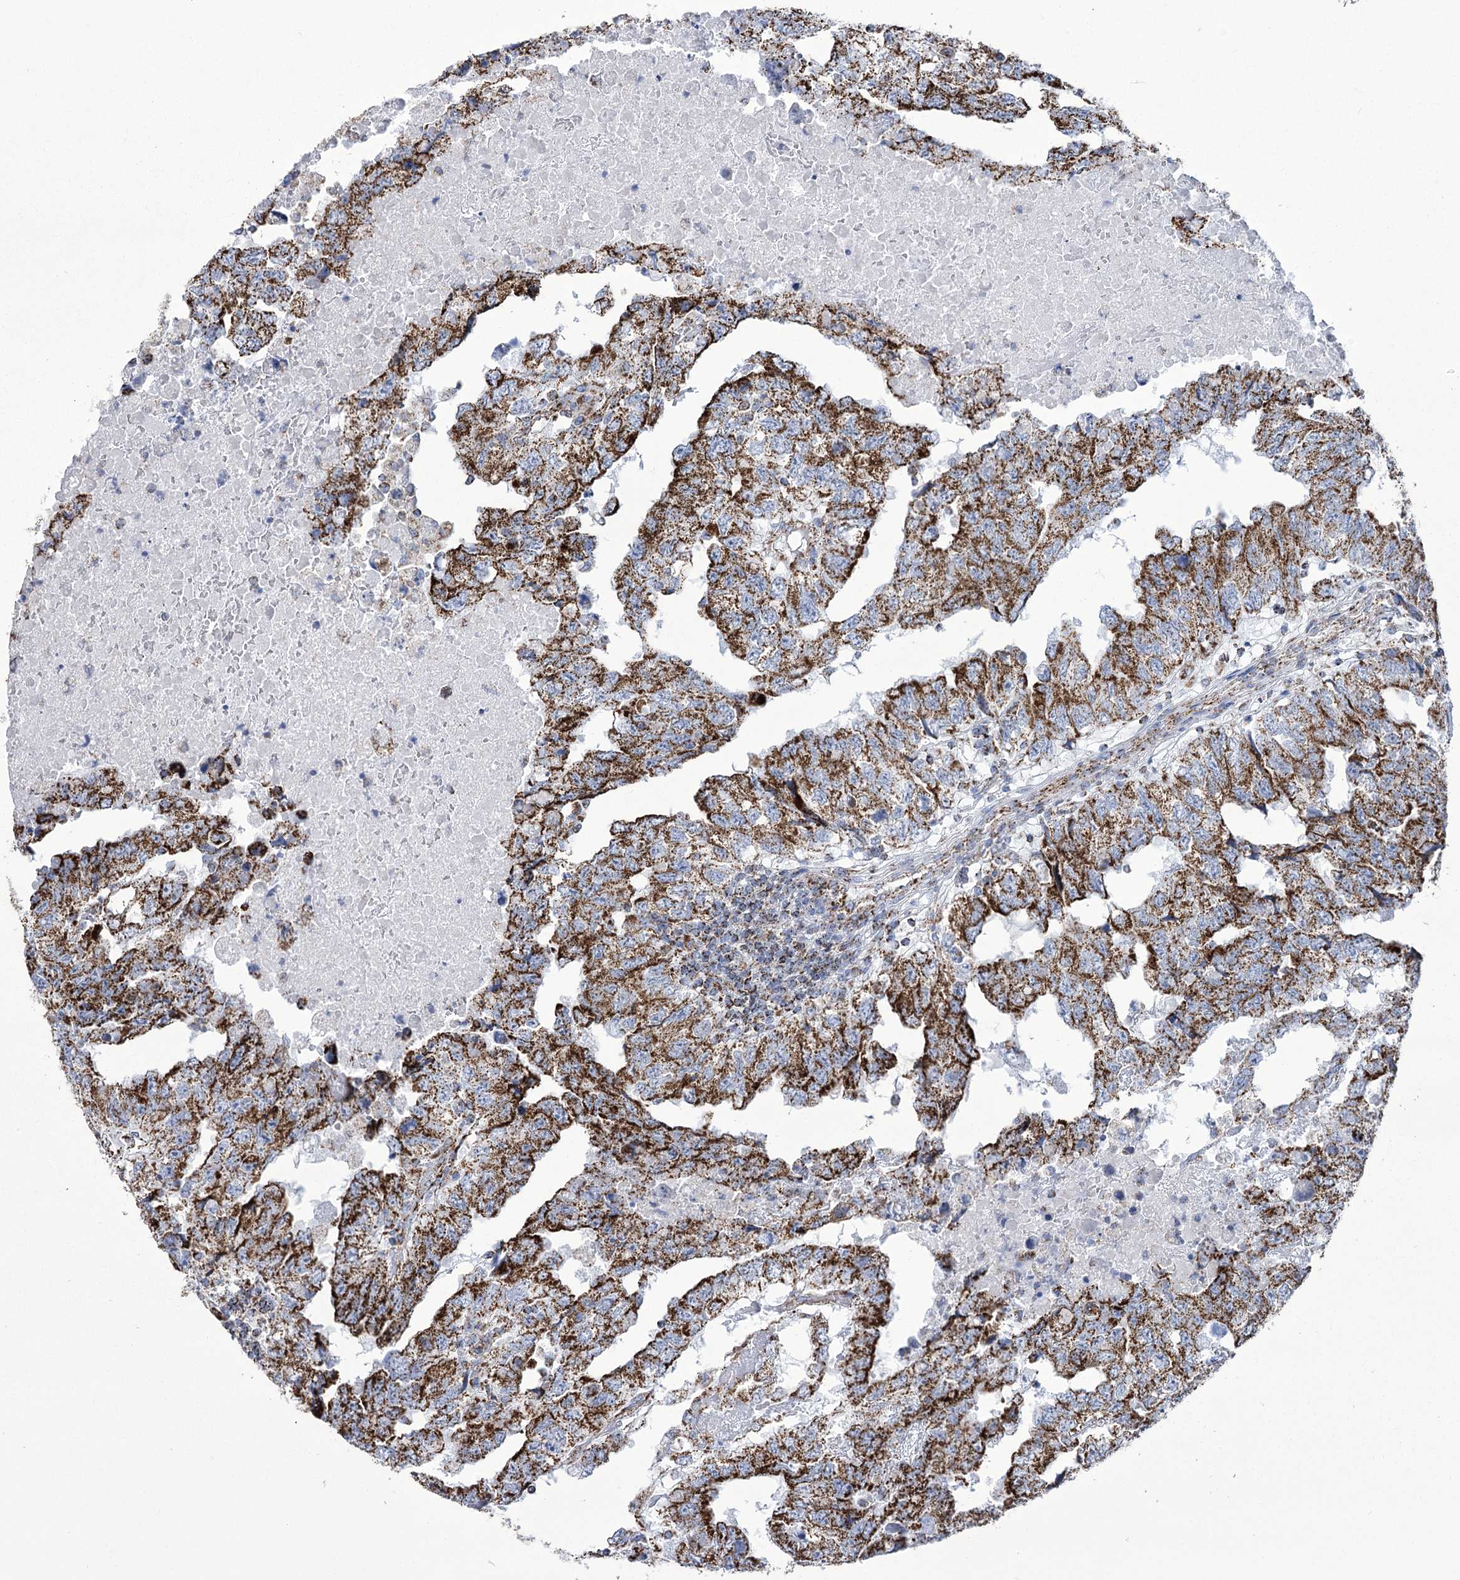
{"staining": {"intensity": "strong", "quantity": ">75%", "location": "cytoplasmic/membranous"}, "tissue": "testis cancer", "cell_type": "Tumor cells", "image_type": "cancer", "snomed": [{"axis": "morphology", "description": "Carcinoma, Embryonal, NOS"}, {"axis": "topography", "description": "Testis"}], "caption": "Strong cytoplasmic/membranous staining is appreciated in about >75% of tumor cells in testis cancer (embryonal carcinoma).", "gene": "PDHB", "patient": {"sex": "male", "age": 36}}